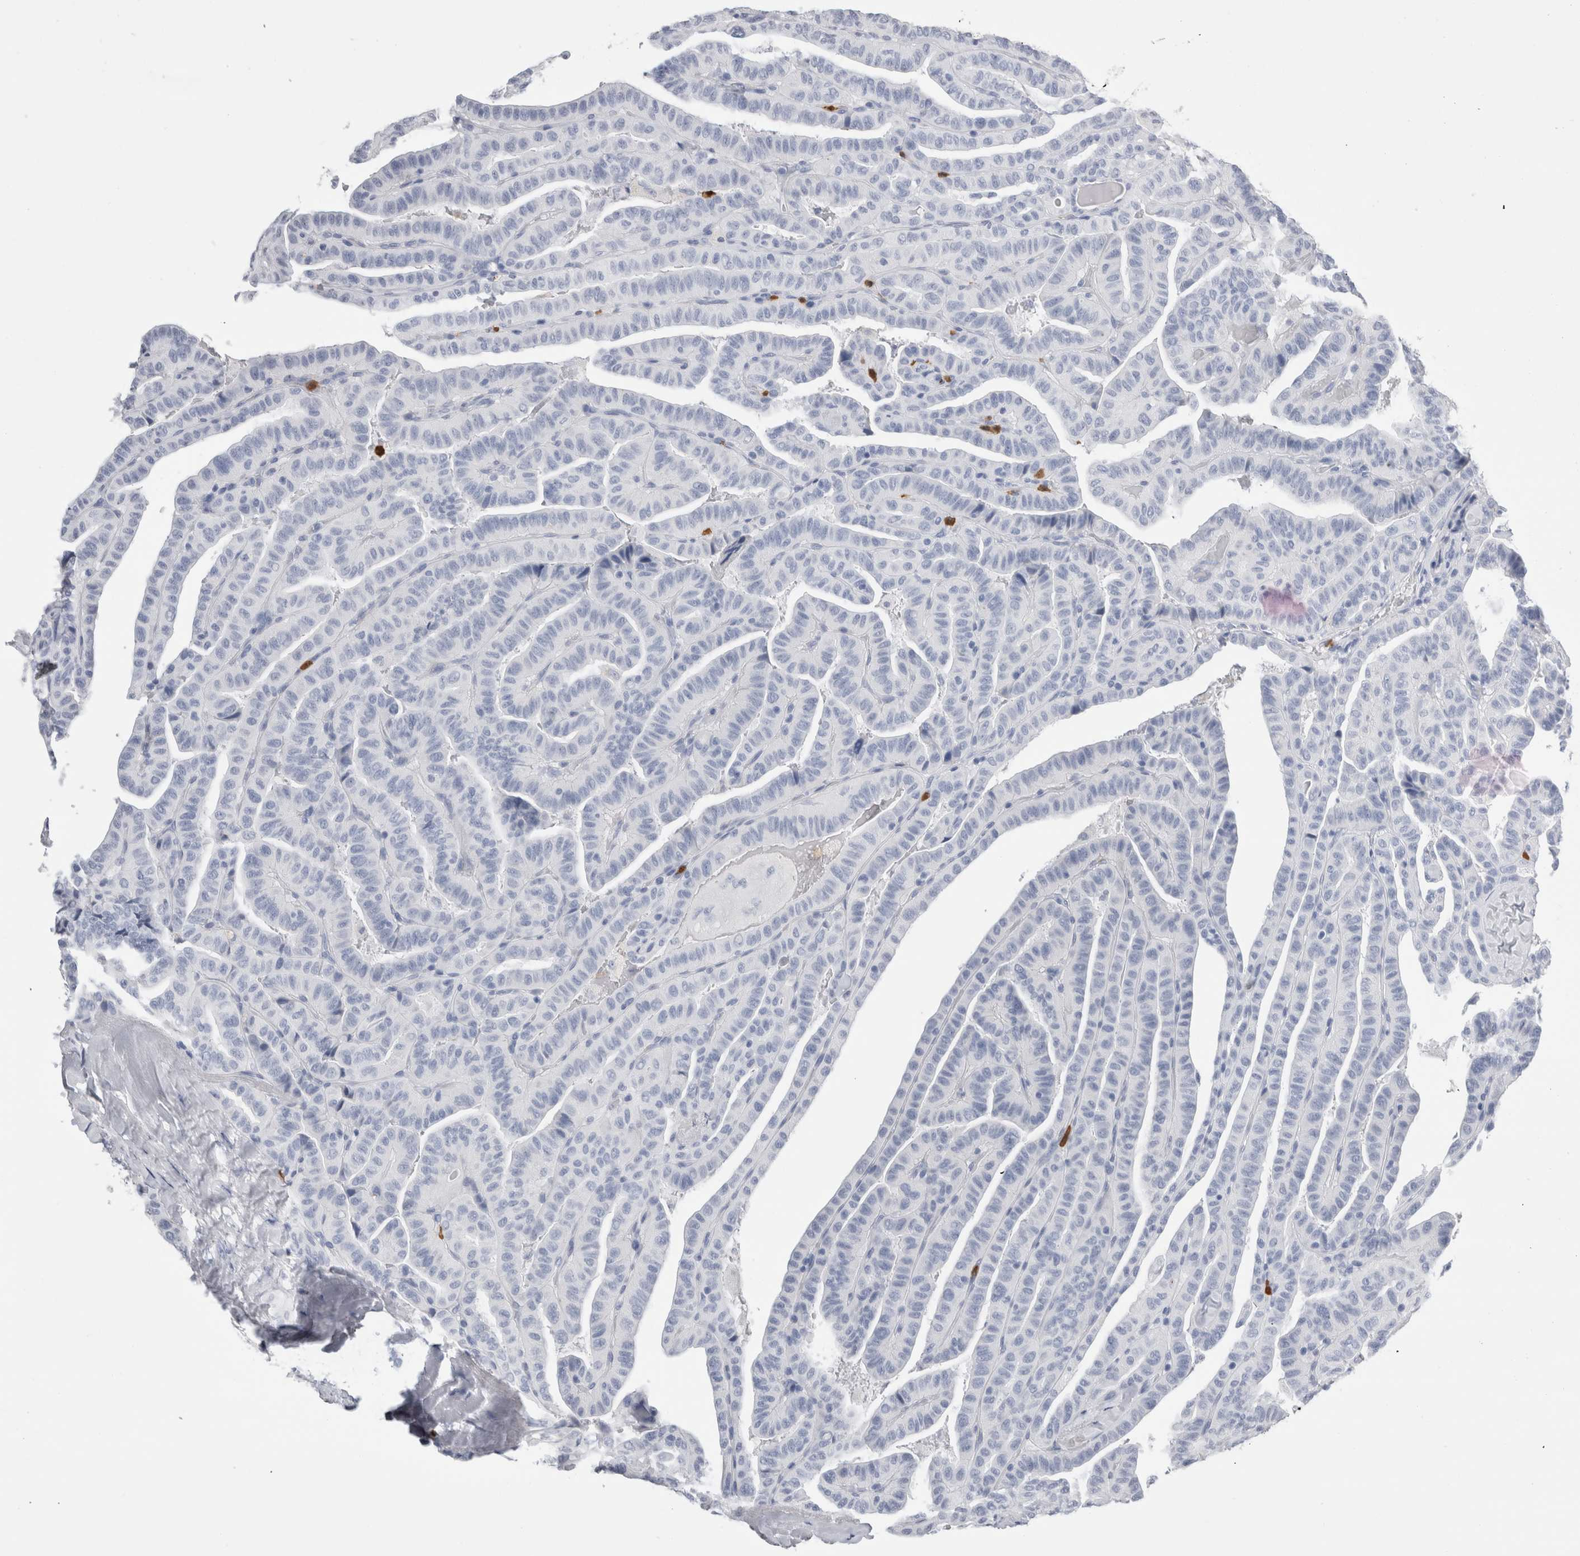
{"staining": {"intensity": "negative", "quantity": "none", "location": "none"}, "tissue": "thyroid cancer", "cell_type": "Tumor cells", "image_type": "cancer", "snomed": [{"axis": "morphology", "description": "Papillary adenocarcinoma, NOS"}, {"axis": "topography", "description": "Thyroid gland"}], "caption": "Immunohistochemical staining of human papillary adenocarcinoma (thyroid) shows no significant positivity in tumor cells.", "gene": "S100A12", "patient": {"sex": "male", "age": 77}}